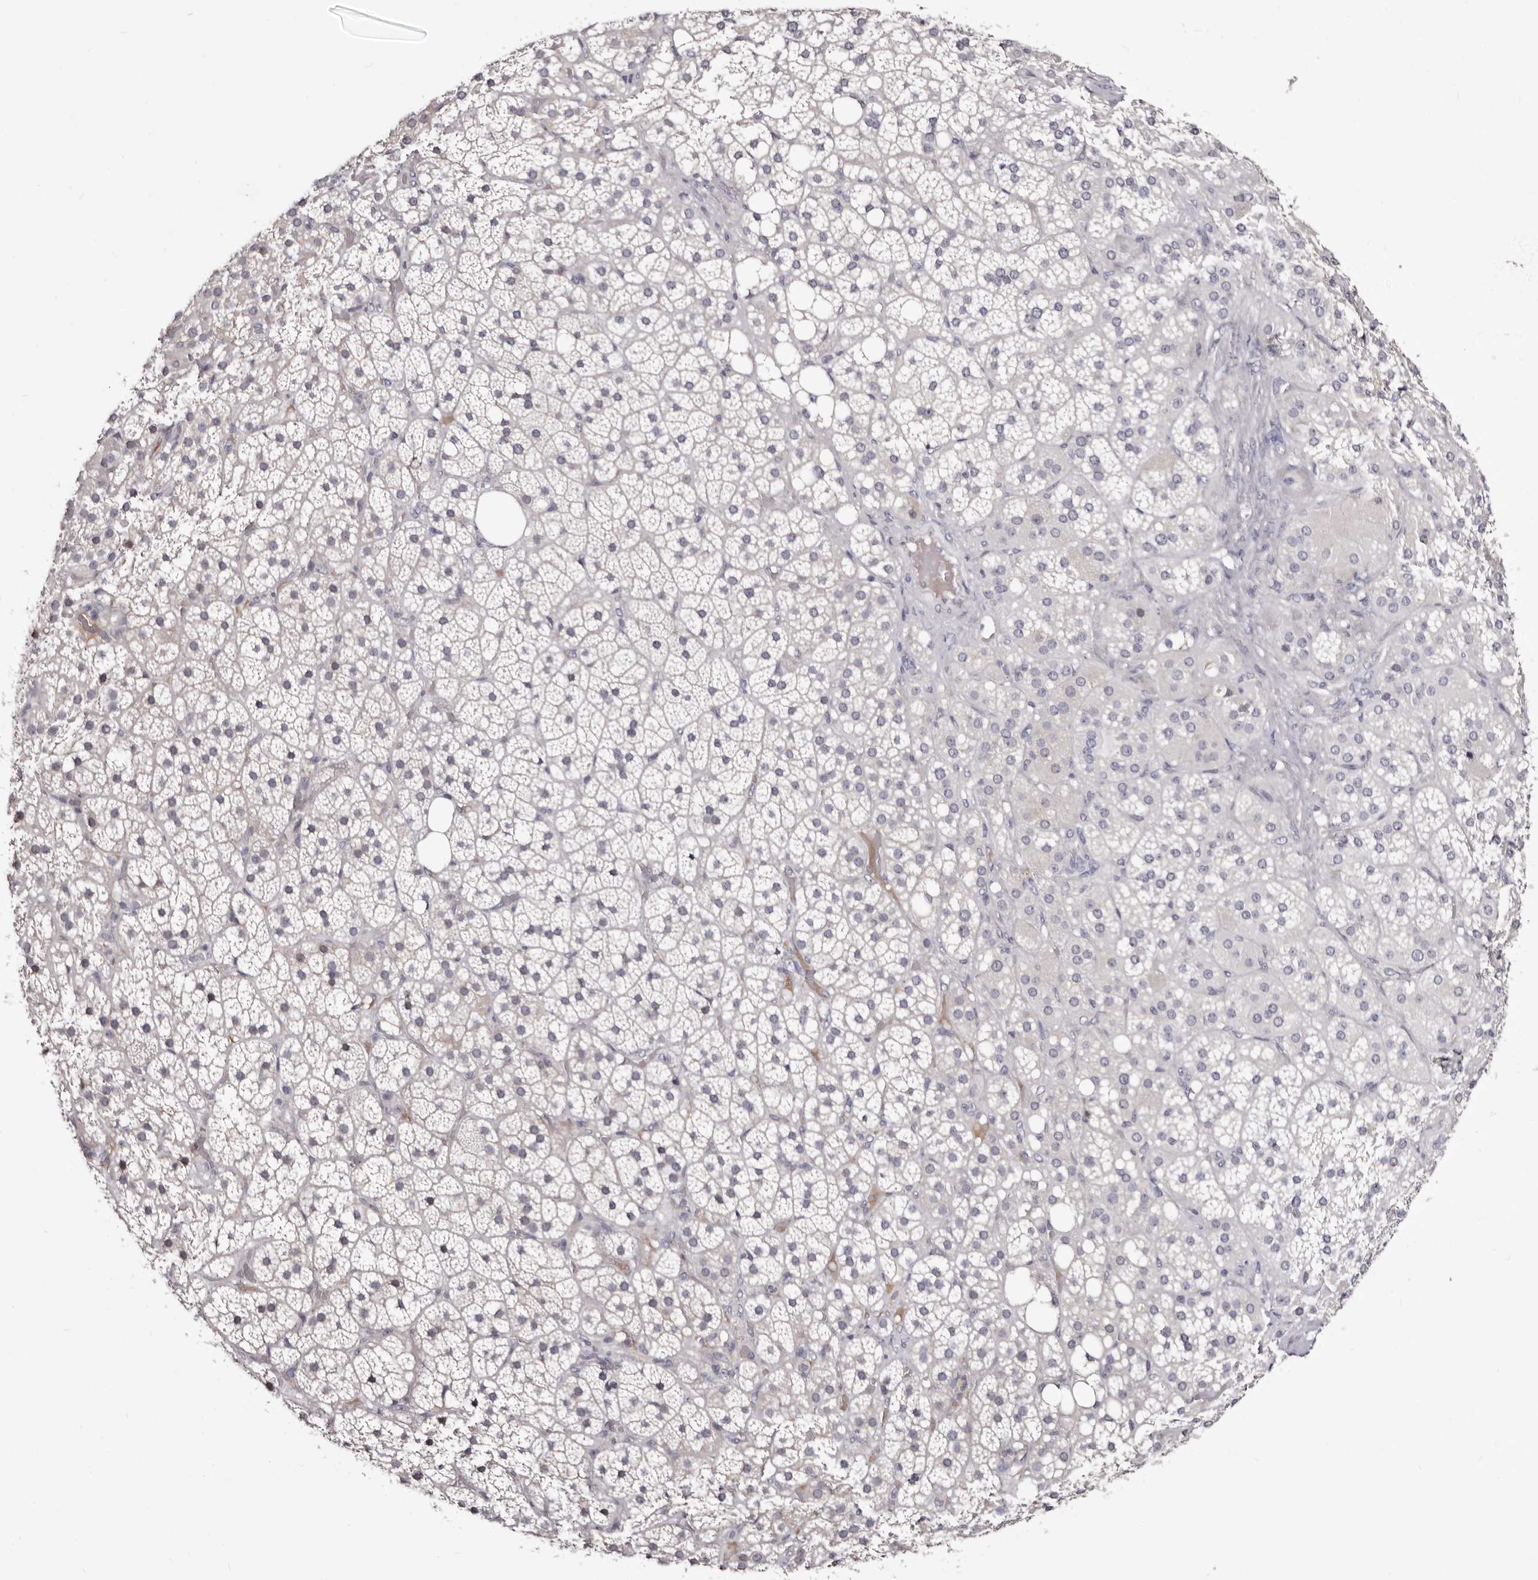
{"staining": {"intensity": "negative", "quantity": "none", "location": "none"}, "tissue": "adrenal gland", "cell_type": "Glandular cells", "image_type": "normal", "snomed": [{"axis": "morphology", "description": "Normal tissue, NOS"}, {"axis": "topography", "description": "Adrenal gland"}], "caption": "Histopathology image shows no significant protein expression in glandular cells of unremarkable adrenal gland. (Brightfield microscopy of DAB (3,3'-diaminobenzidine) immunohistochemistry at high magnification).", "gene": "BPGM", "patient": {"sex": "female", "age": 59}}